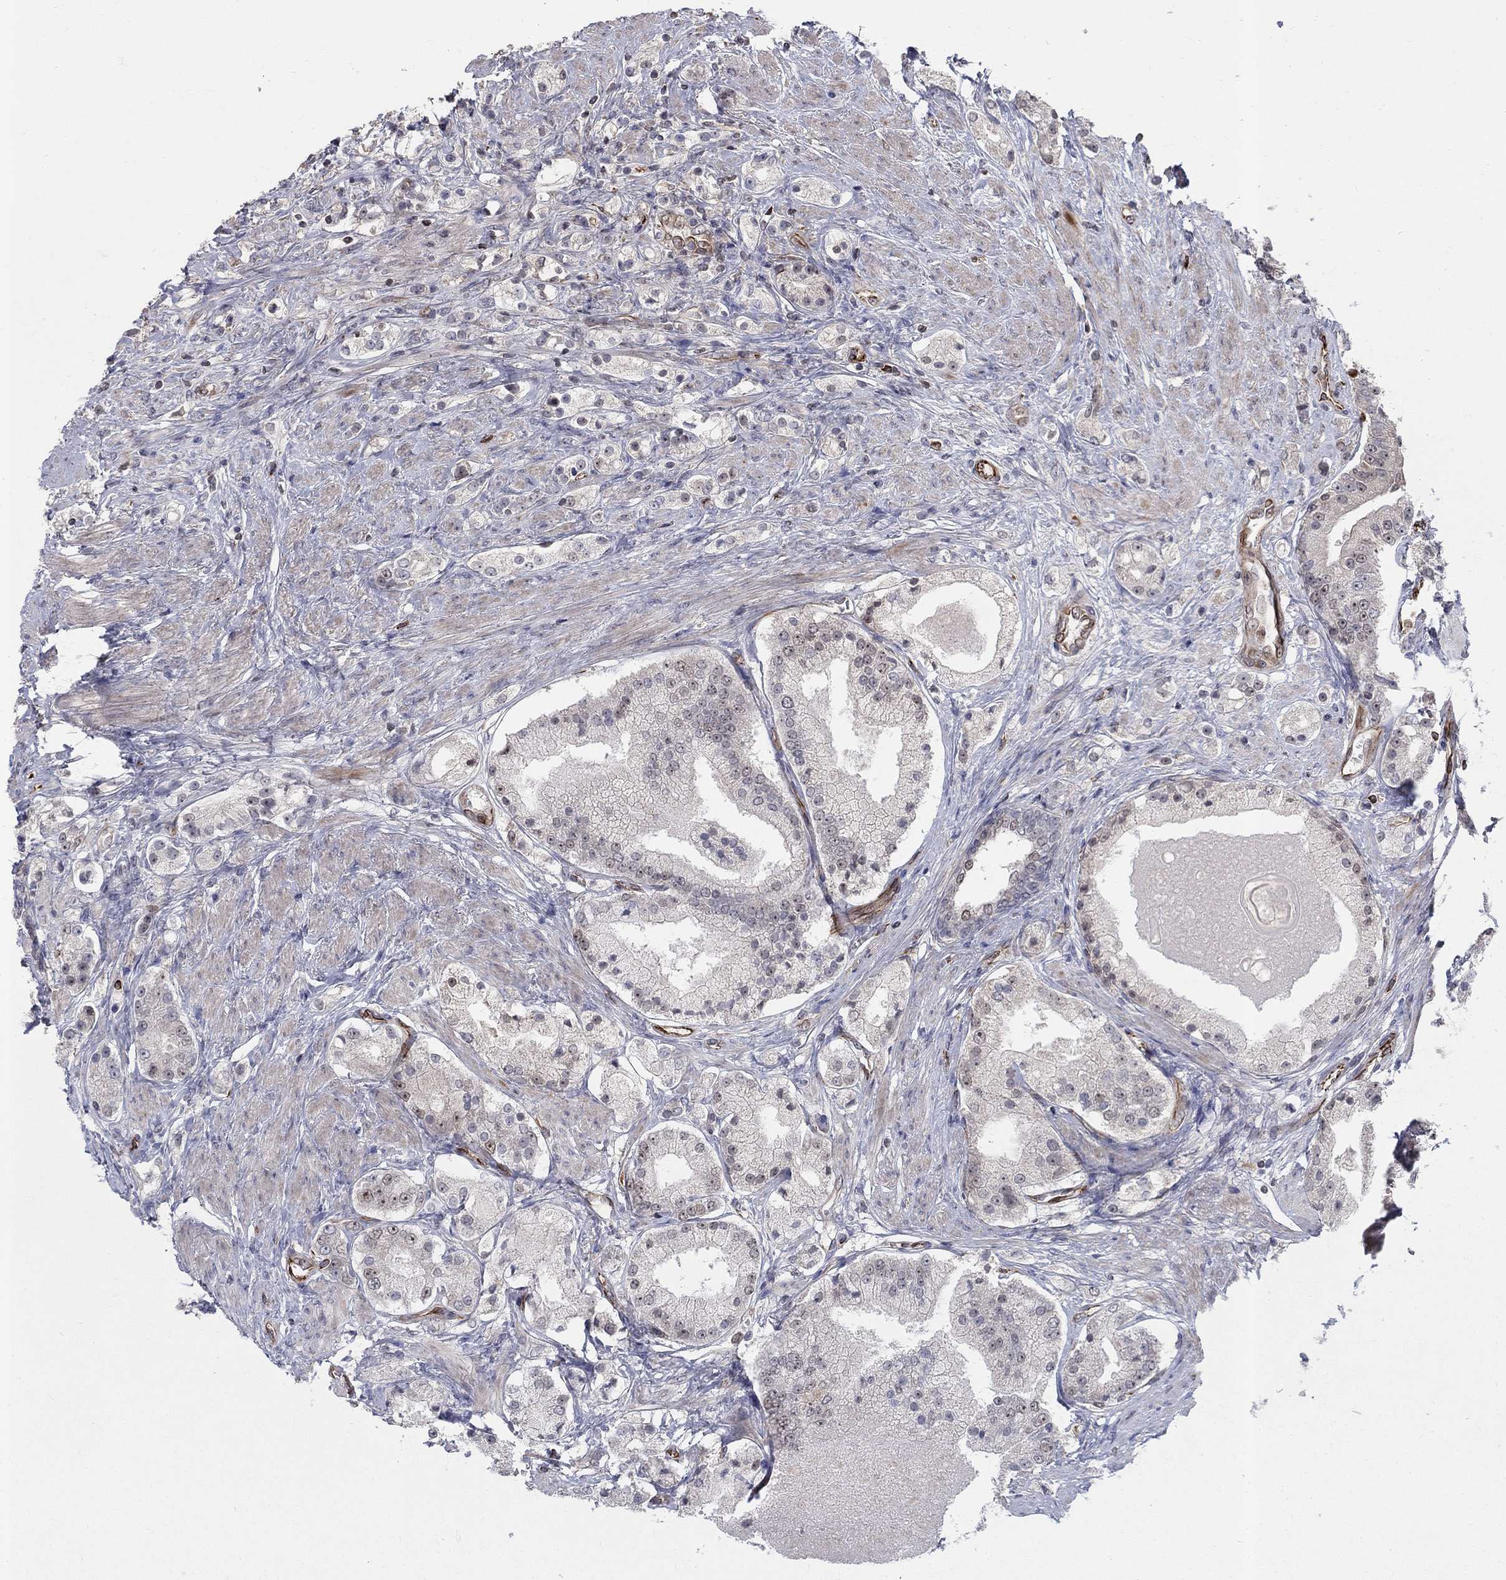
{"staining": {"intensity": "moderate", "quantity": "<25%", "location": "nuclear"}, "tissue": "prostate cancer", "cell_type": "Tumor cells", "image_type": "cancer", "snomed": [{"axis": "morphology", "description": "Adenocarcinoma, NOS"}, {"axis": "topography", "description": "Prostate and seminal vesicle, NOS"}, {"axis": "topography", "description": "Prostate"}], "caption": "Adenocarcinoma (prostate) tissue reveals moderate nuclear staining in approximately <25% of tumor cells", "gene": "MSRA", "patient": {"sex": "male", "age": 67}}